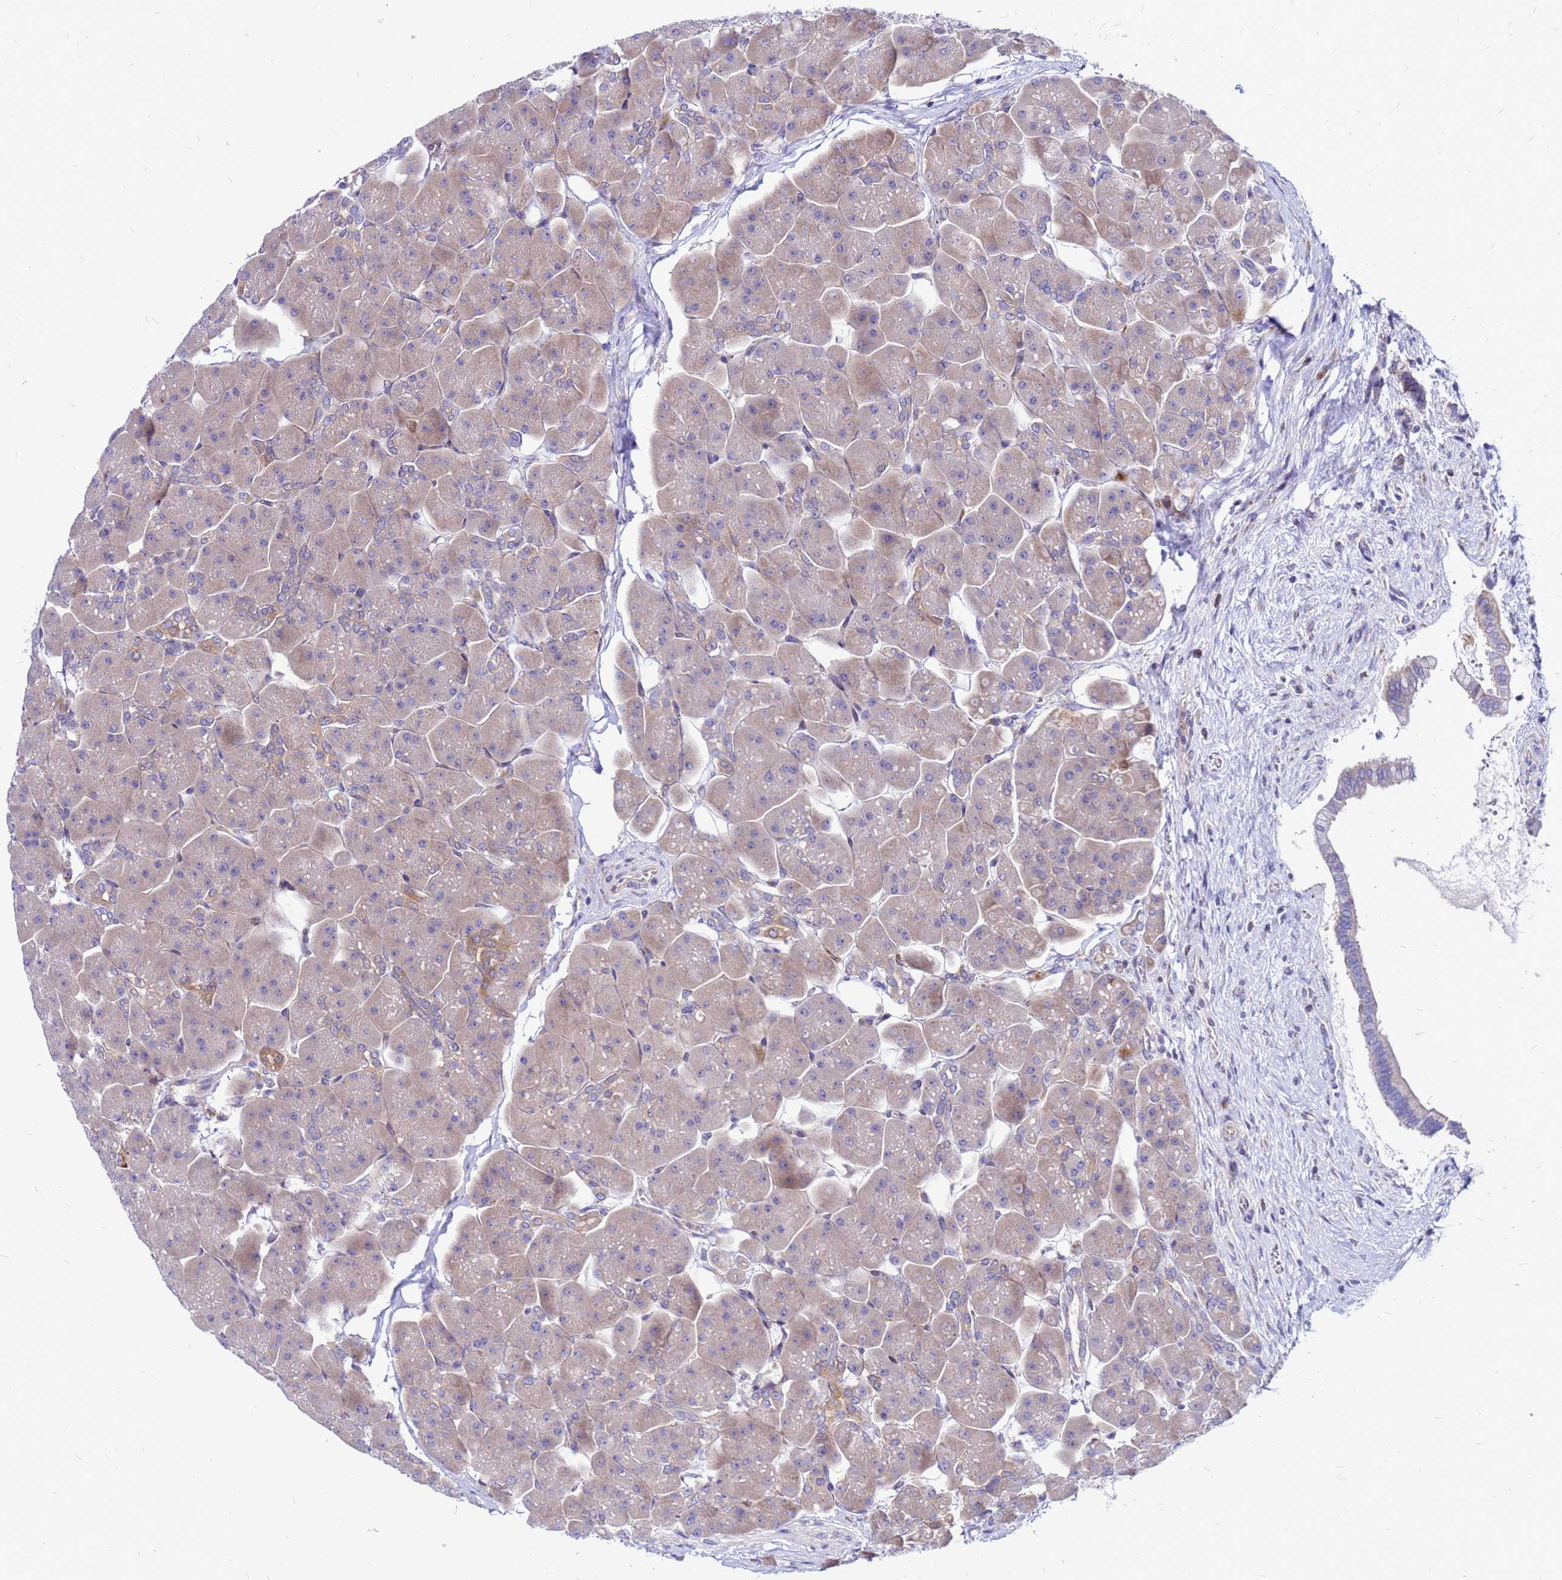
{"staining": {"intensity": "moderate", "quantity": "<25%", "location": "cytoplasmic/membranous"}, "tissue": "pancreas", "cell_type": "Exocrine glandular cells", "image_type": "normal", "snomed": [{"axis": "morphology", "description": "Normal tissue, NOS"}, {"axis": "topography", "description": "Pancreas"}], "caption": "Protein expression analysis of benign human pancreas reveals moderate cytoplasmic/membranous expression in approximately <25% of exocrine glandular cells.", "gene": "FHIP1A", "patient": {"sex": "male", "age": 66}}